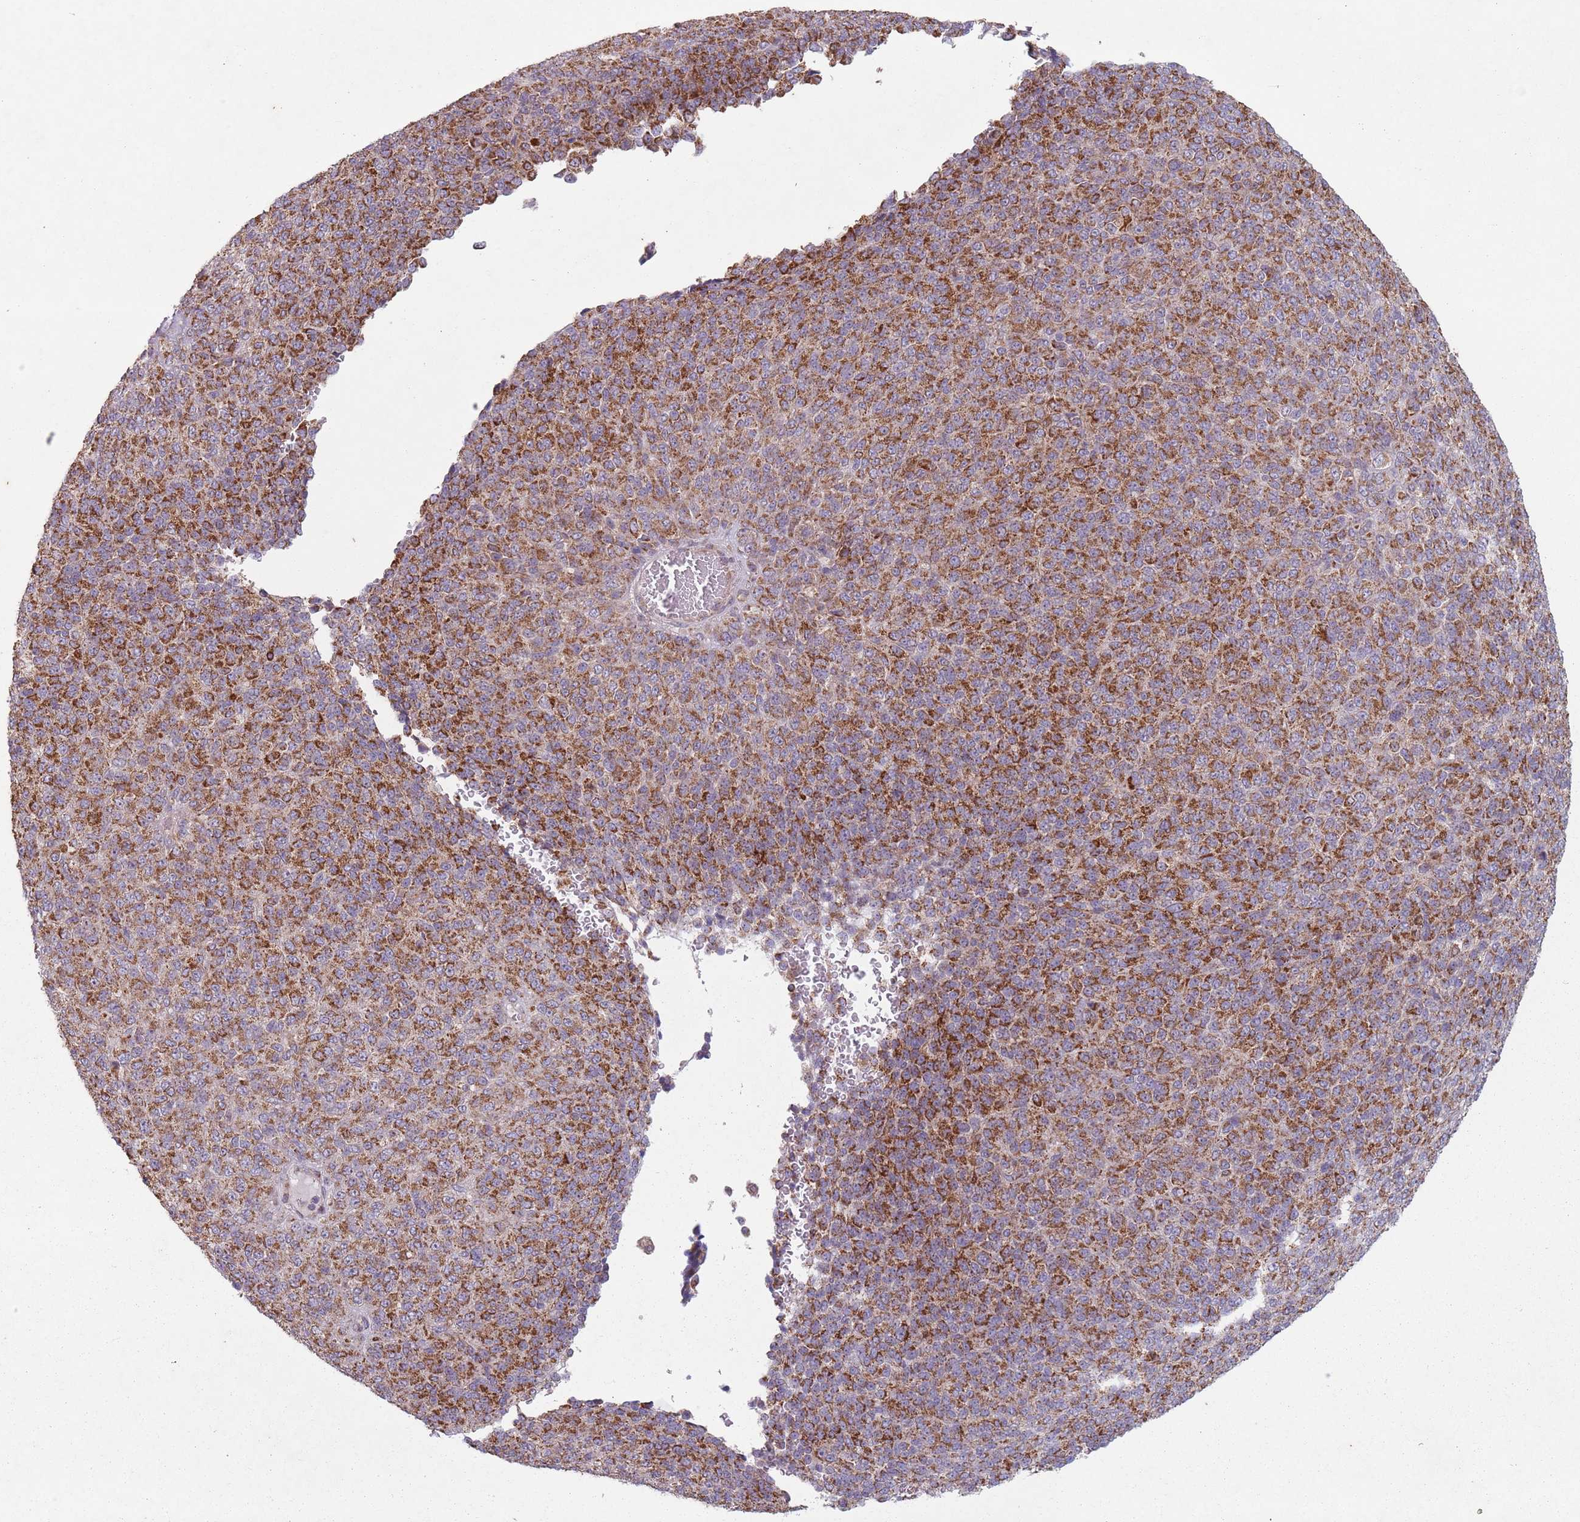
{"staining": {"intensity": "strong", "quantity": ">75%", "location": "cytoplasmic/membranous"}, "tissue": "melanoma", "cell_type": "Tumor cells", "image_type": "cancer", "snomed": [{"axis": "morphology", "description": "Malignant melanoma, Metastatic site"}, {"axis": "topography", "description": "Brain"}], "caption": "Protein staining demonstrates strong cytoplasmic/membranous expression in approximately >75% of tumor cells in malignant melanoma (metastatic site). Using DAB (brown) and hematoxylin (blue) stains, captured at high magnification using brightfield microscopy.", "gene": "OR10Q1", "patient": {"sex": "female", "age": 56}}